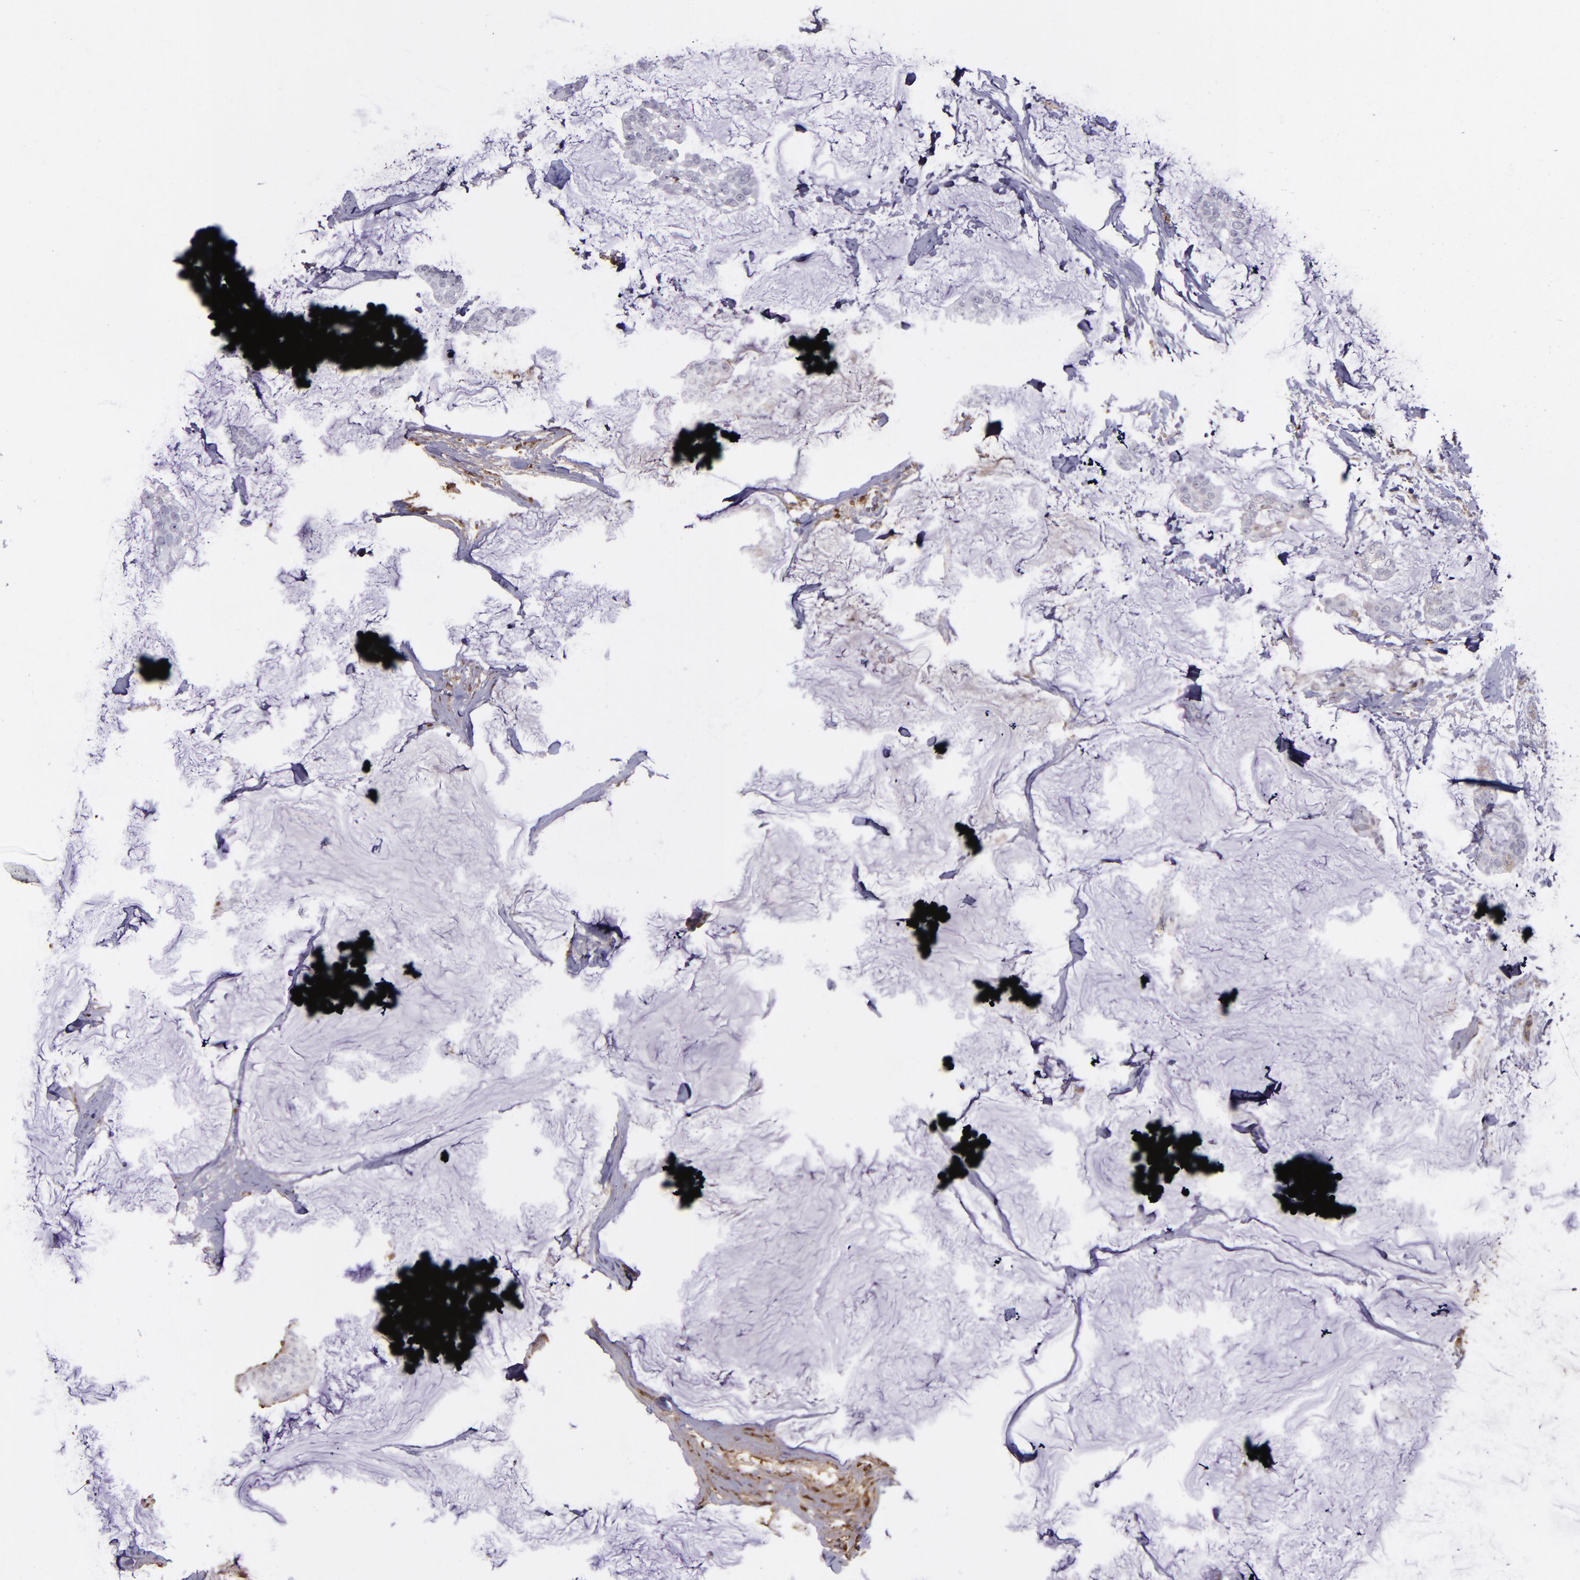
{"staining": {"intensity": "negative", "quantity": "none", "location": "none"}, "tissue": "breast cancer", "cell_type": "Tumor cells", "image_type": "cancer", "snomed": [{"axis": "morphology", "description": "Duct carcinoma"}, {"axis": "topography", "description": "Breast"}], "caption": "High power microscopy histopathology image of an immunohistochemistry histopathology image of breast intraductal carcinoma, revealing no significant expression in tumor cells.", "gene": "A2M", "patient": {"sex": "female", "age": 93}}